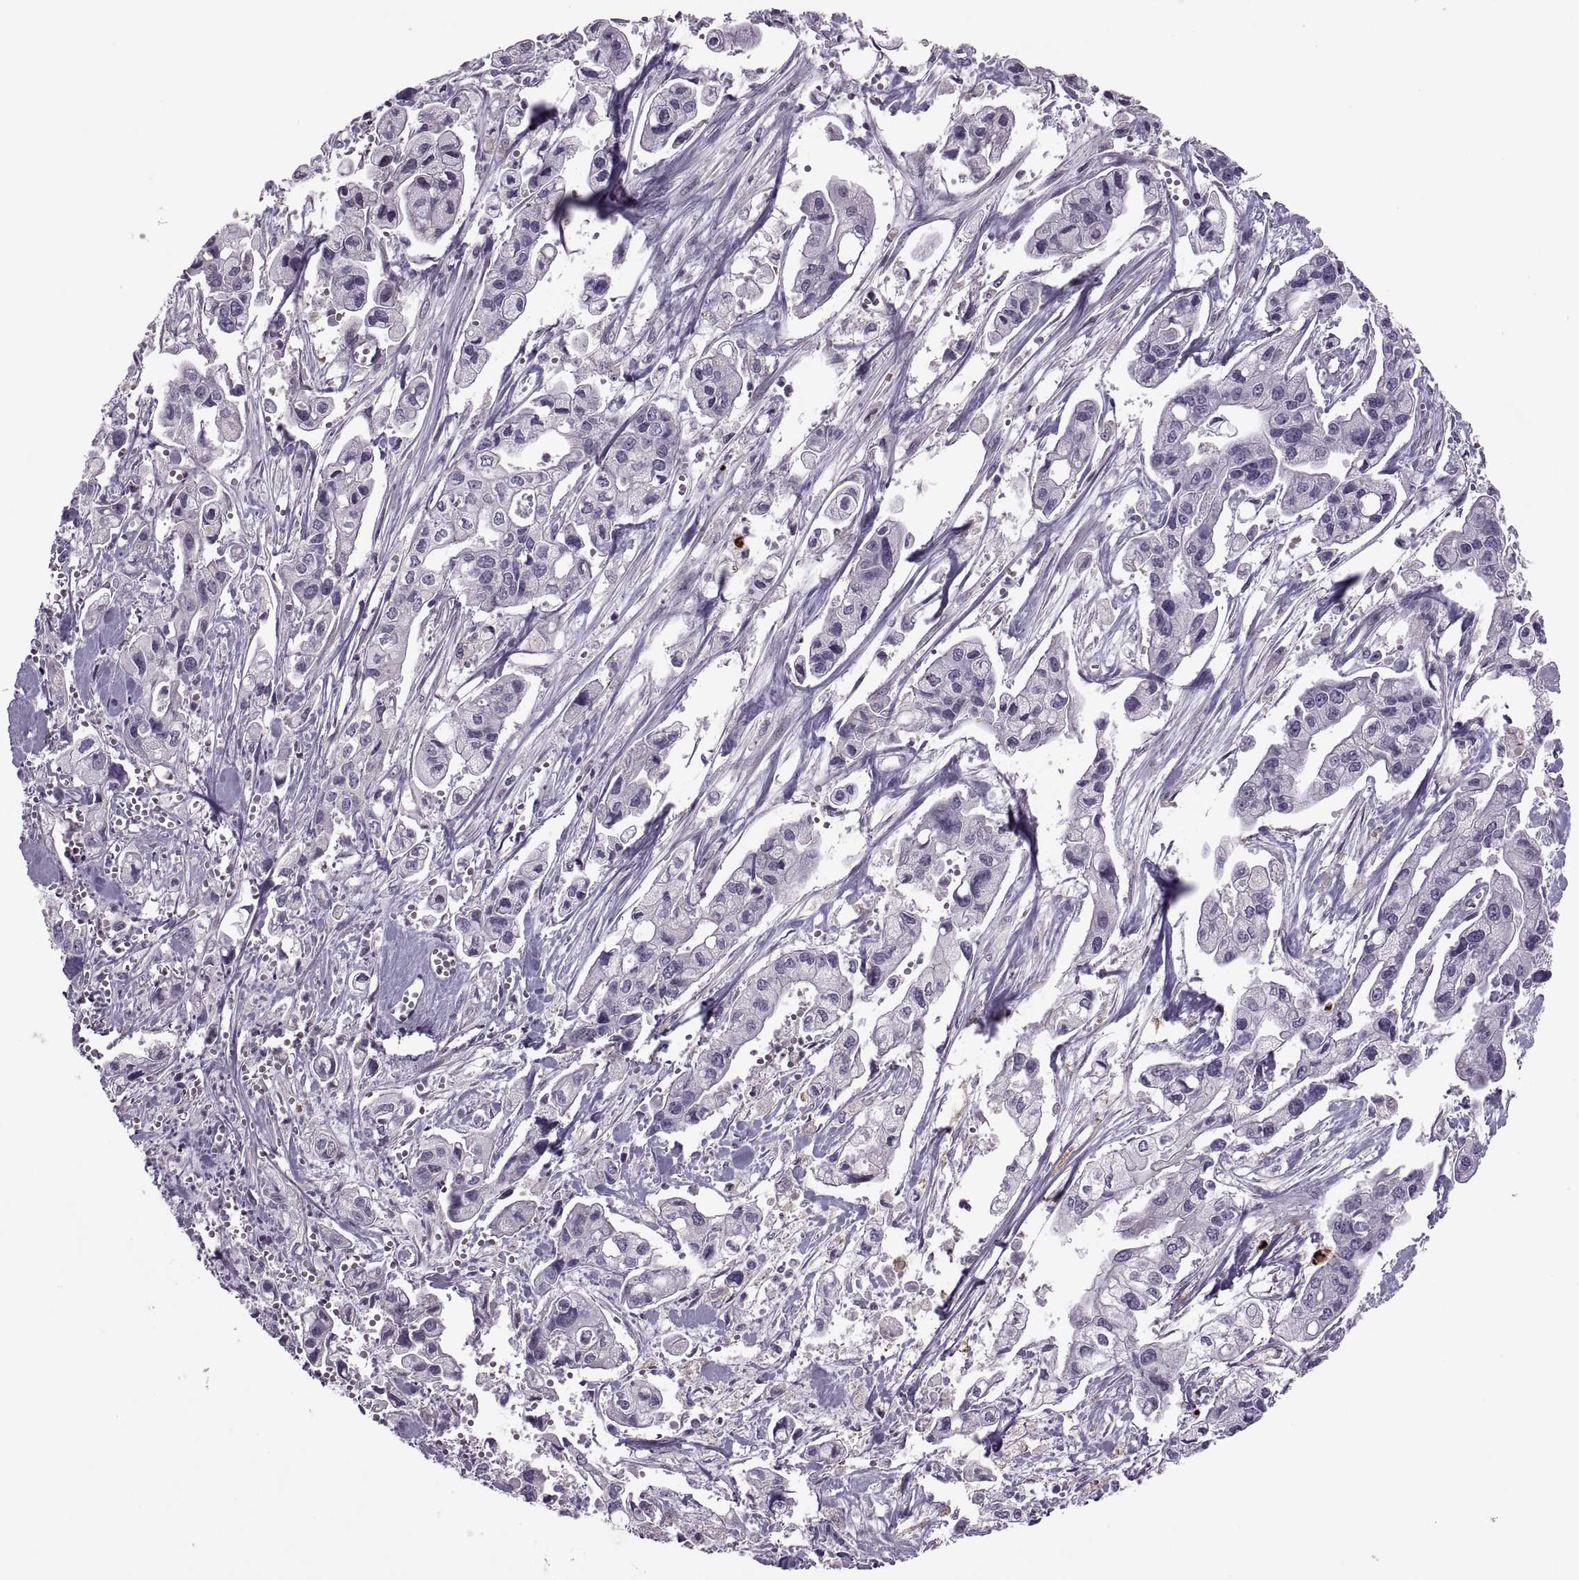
{"staining": {"intensity": "negative", "quantity": "none", "location": "none"}, "tissue": "pancreatic cancer", "cell_type": "Tumor cells", "image_type": "cancer", "snomed": [{"axis": "morphology", "description": "Adenocarcinoma, NOS"}, {"axis": "topography", "description": "Pancreas"}], "caption": "Immunohistochemistry micrograph of neoplastic tissue: human pancreatic cancer (adenocarcinoma) stained with DAB displays no significant protein staining in tumor cells.", "gene": "ODF3", "patient": {"sex": "male", "age": 70}}